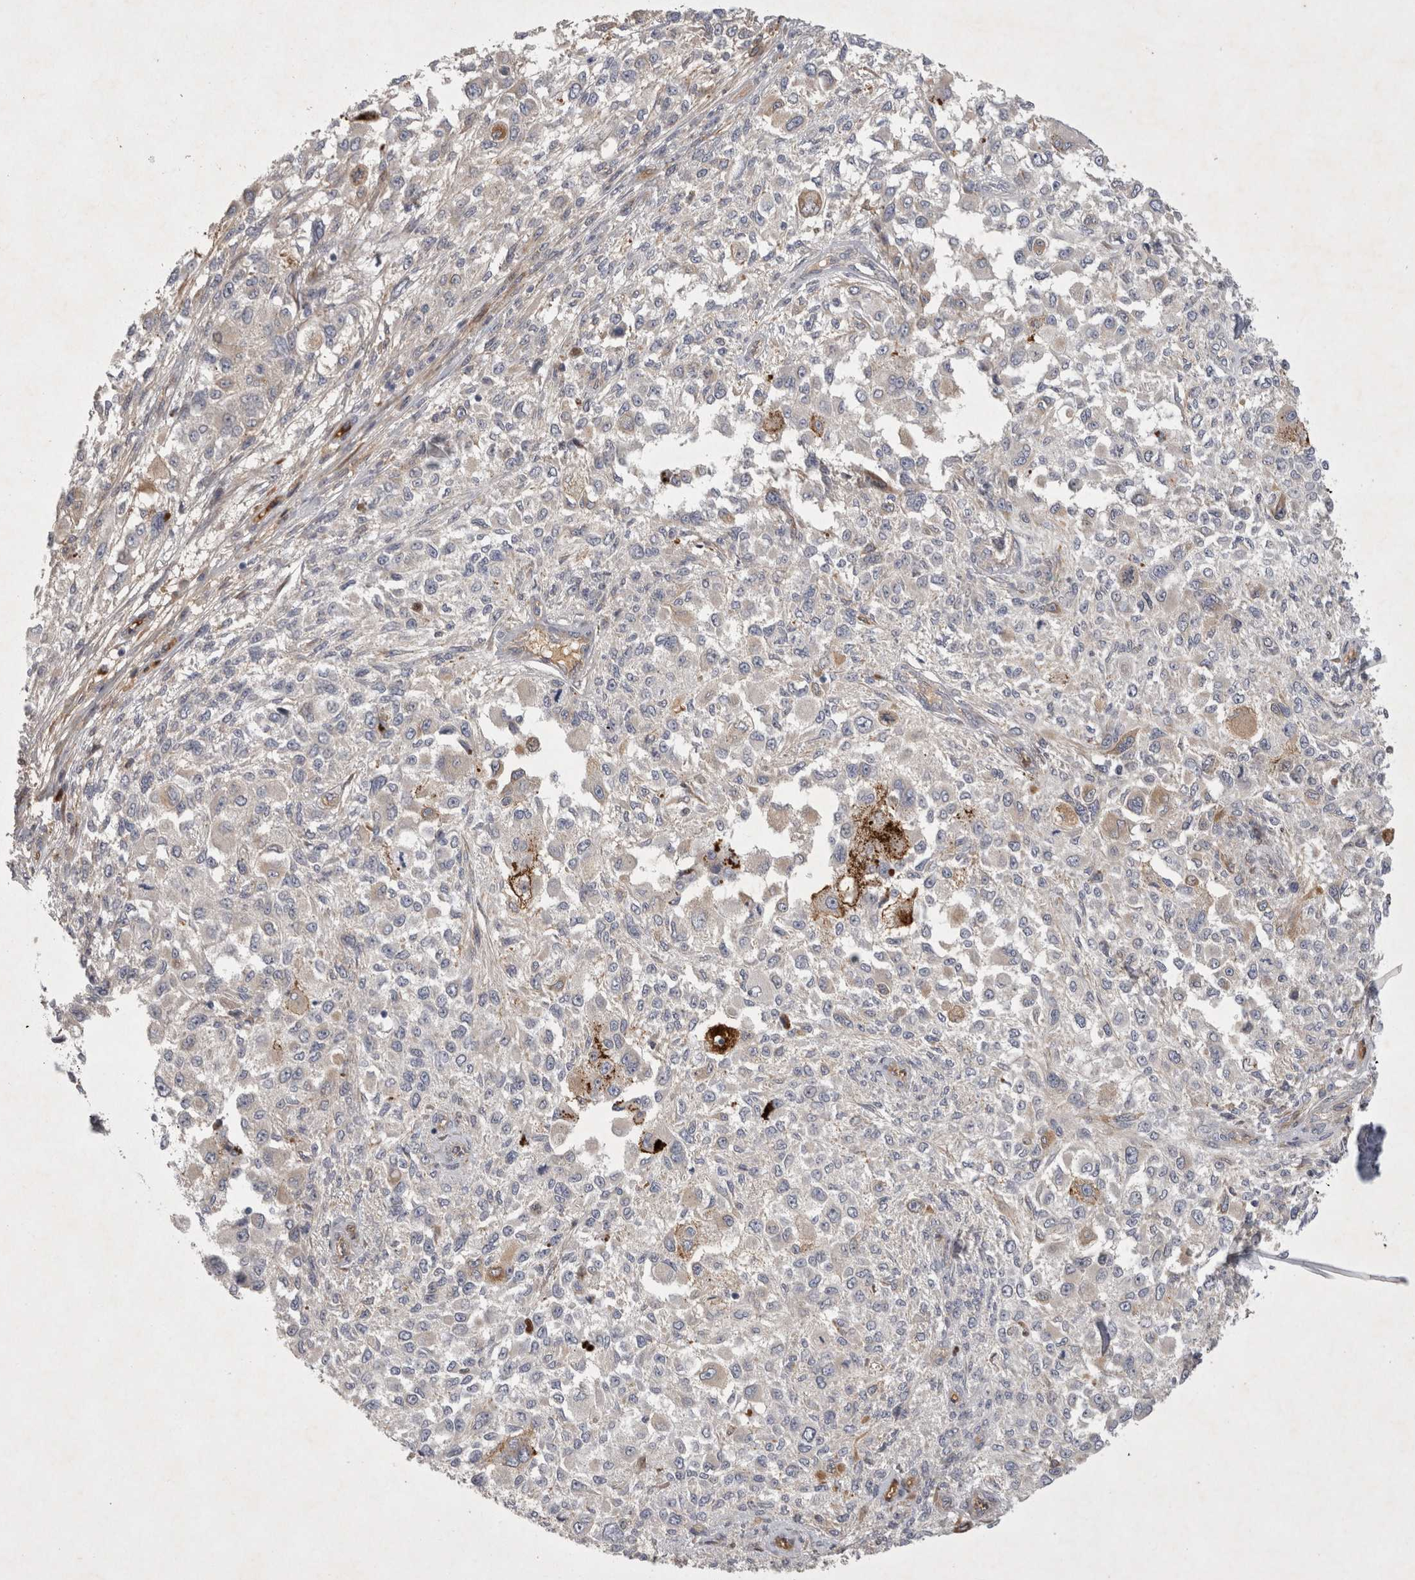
{"staining": {"intensity": "negative", "quantity": "none", "location": "none"}, "tissue": "melanoma", "cell_type": "Tumor cells", "image_type": "cancer", "snomed": [{"axis": "morphology", "description": "Necrosis, NOS"}, {"axis": "morphology", "description": "Malignant melanoma, NOS"}, {"axis": "topography", "description": "Skin"}], "caption": "Histopathology image shows no protein staining in tumor cells of malignant melanoma tissue.", "gene": "BZW2", "patient": {"sex": "female", "age": 87}}